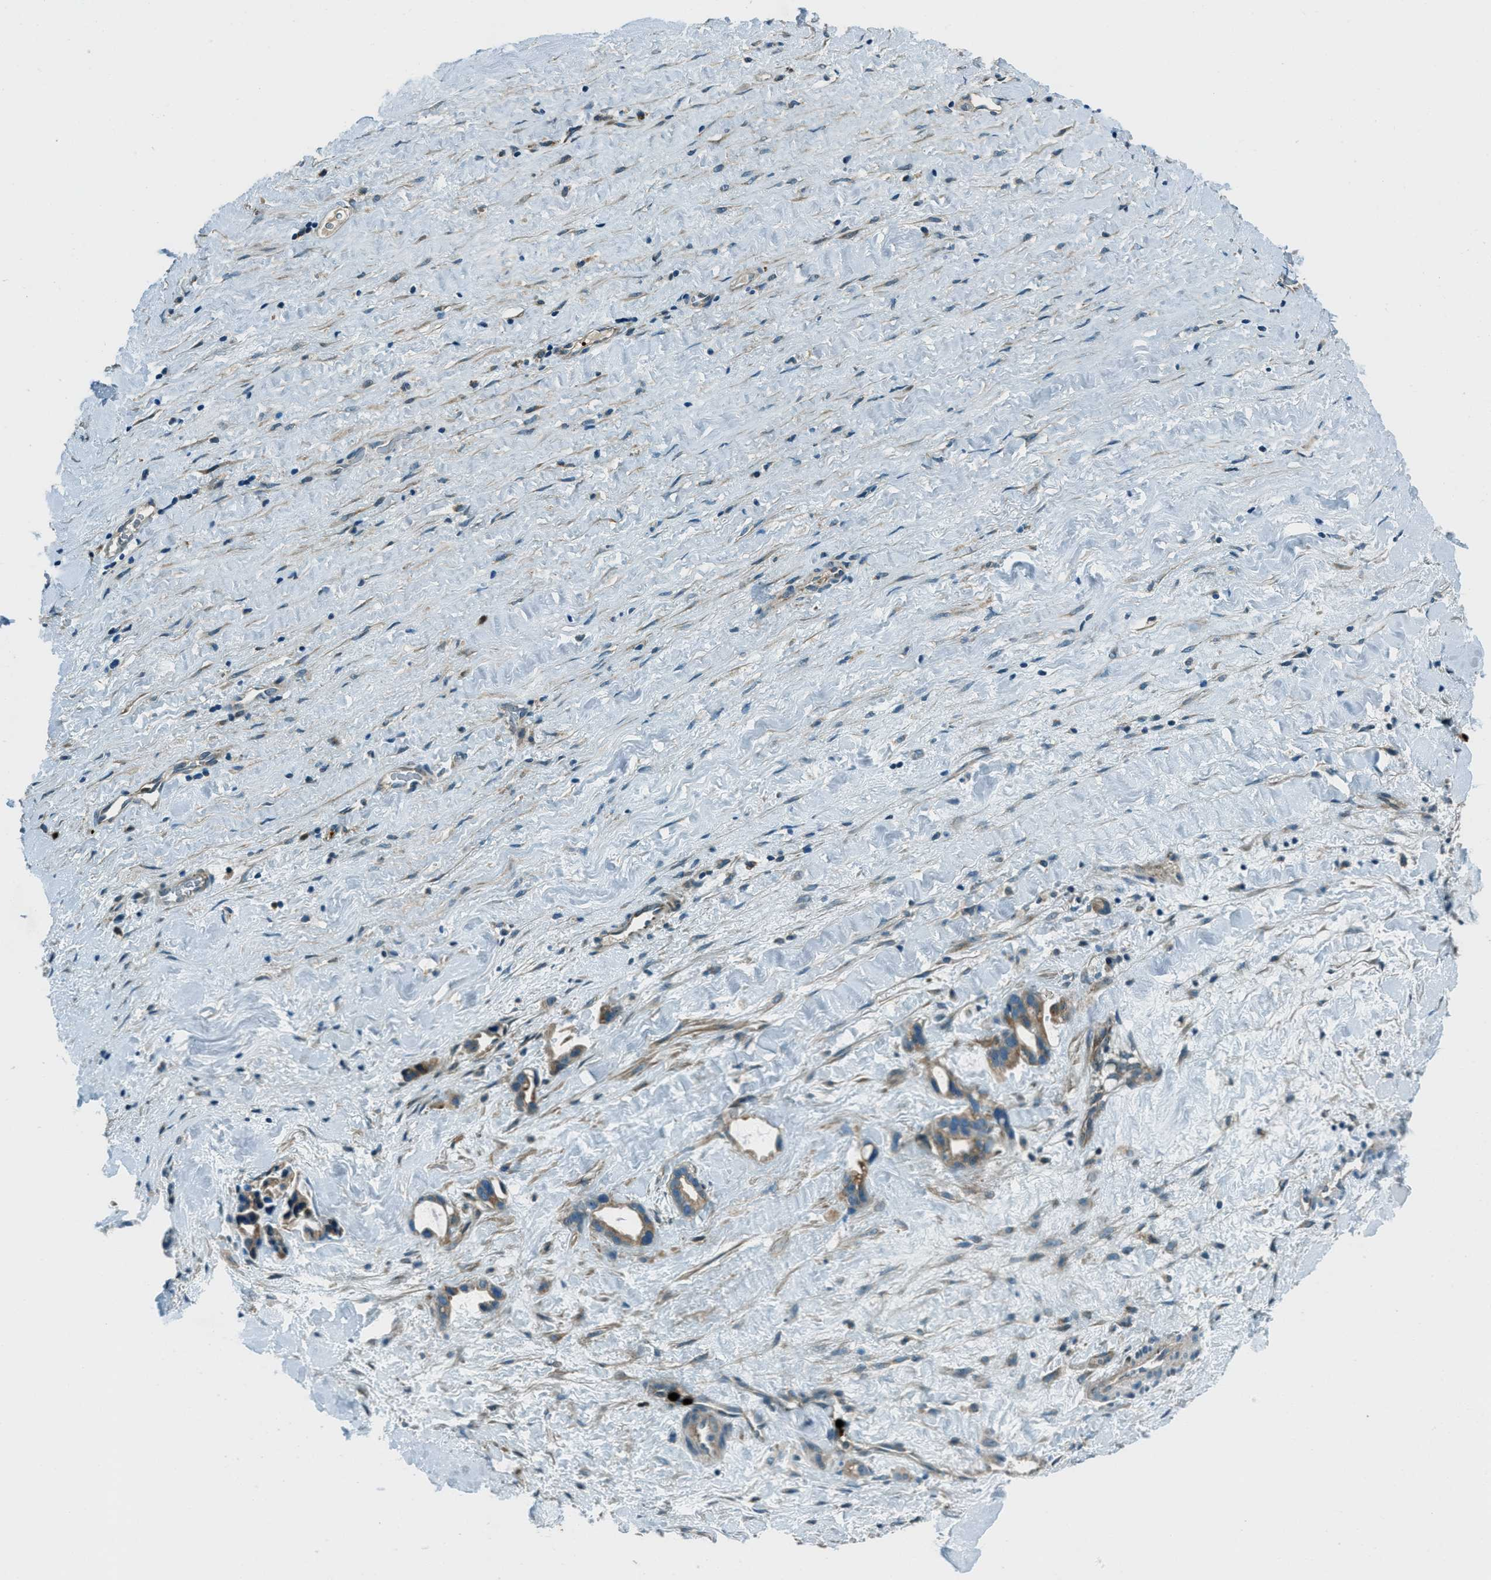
{"staining": {"intensity": "weak", "quantity": ">75%", "location": "cytoplasmic/membranous"}, "tissue": "liver cancer", "cell_type": "Tumor cells", "image_type": "cancer", "snomed": [{"axis": "morphology", "description": "Cholangiocarcinoma"}, {"axis": "topography", "description": "Liver"}], "caption": "An image of liver cancer stained for a protein shows weak cytoplasmic/membranous brown staining in tumor cells. (Stains: DAB in brown, nuclei in blue, Microscopy: brightfield microscopy at high magnification).", "gene": "FAR1", "patient": {"sex": "female", "age": 65}}